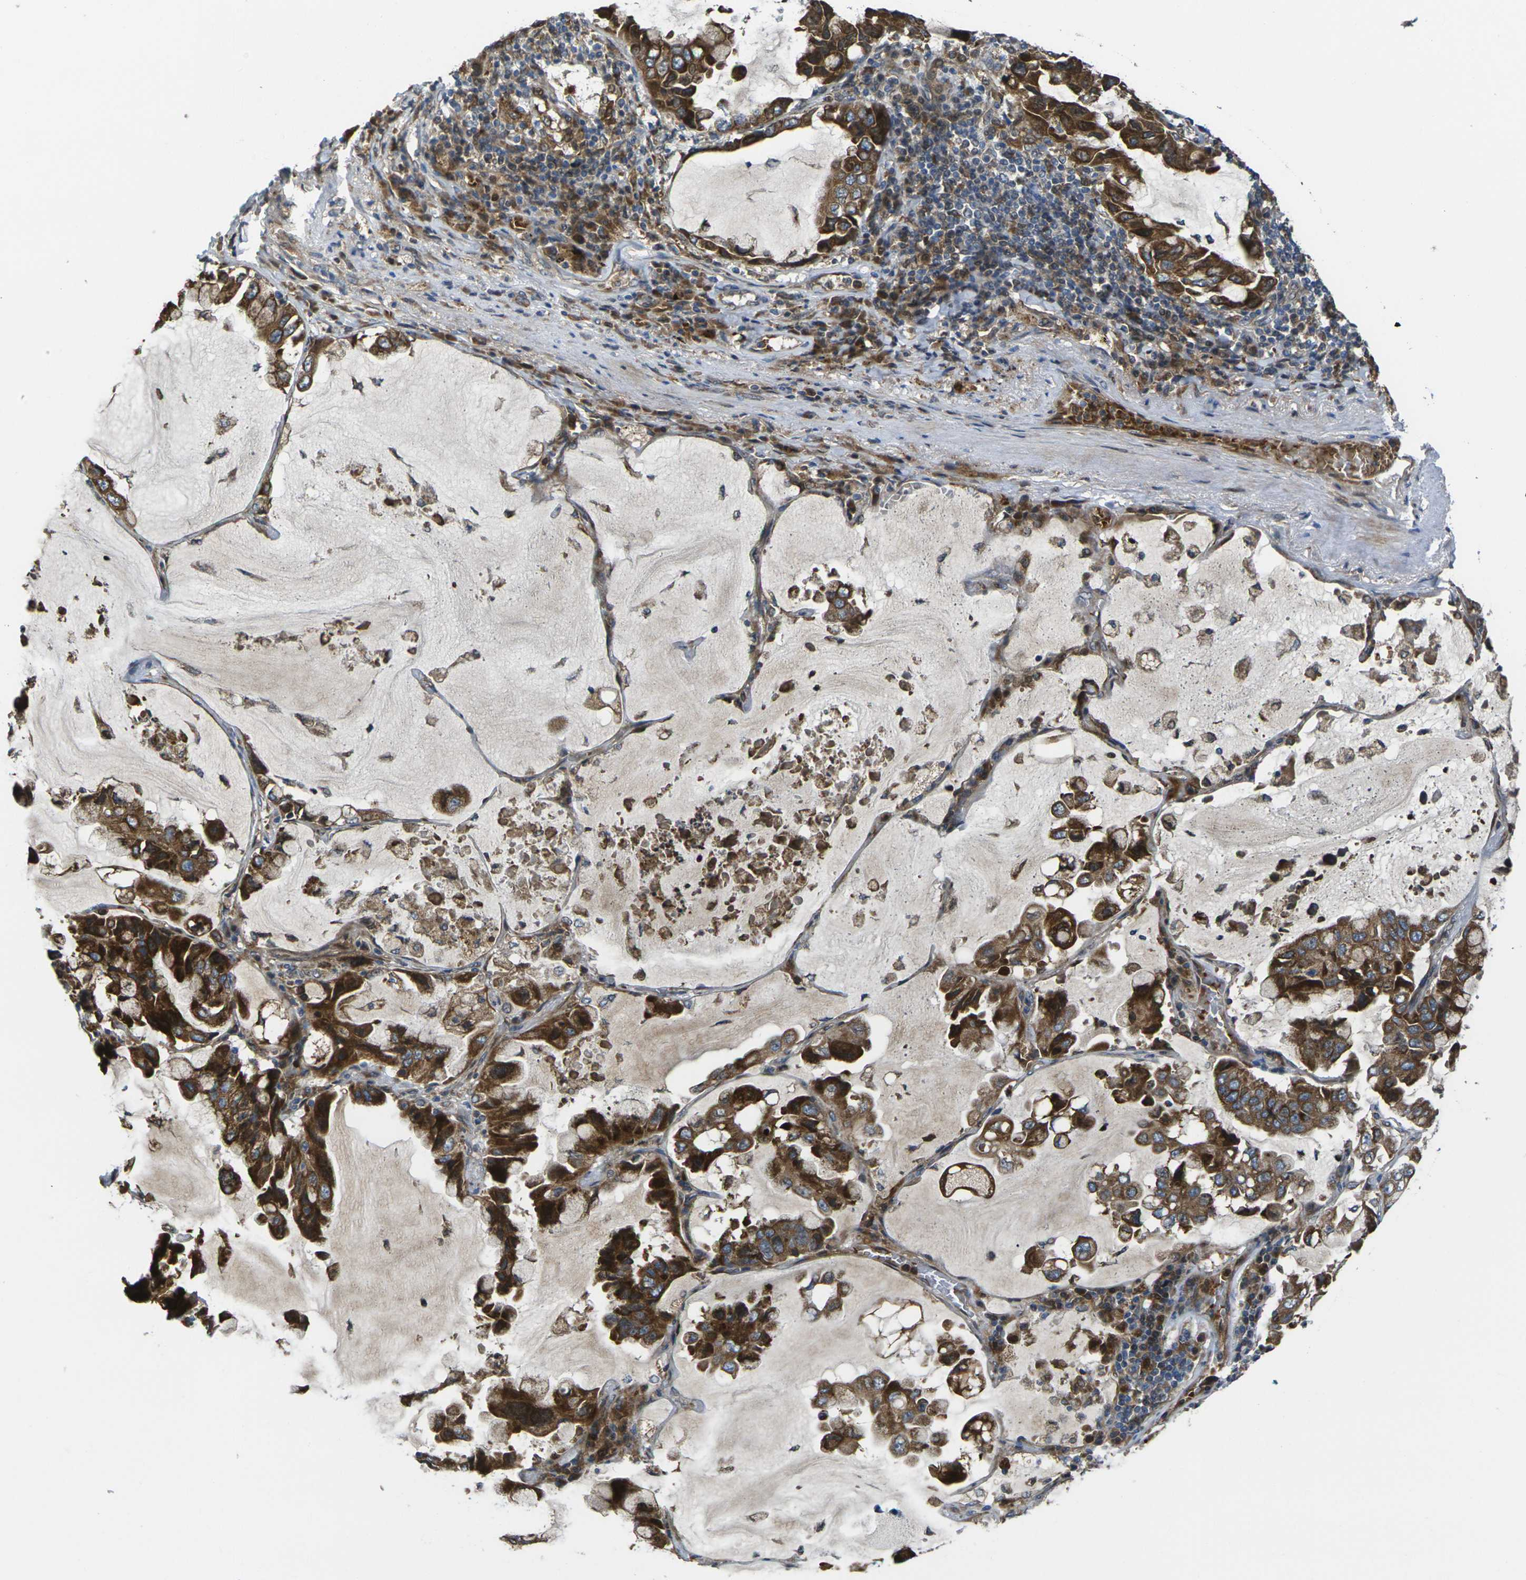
{"staining": {"intensity": "strong", "quantity": ">75%", "location": "cytoplasmic/membranous"}, "tissue": "lung cancer", "cell_type": "Tumor cells", "image_type": "cancer", "snomed": [{"axis": "morphology", "description": "Adenocarcinoma, NOS"}, {"axis": "topography", "description": "Lung"}], "caption": "IHC histopathology image of neoplastic tissue: lung cancer (adenocarcinoma) stained using IHC reveals high levels of strong protein expression localized specifically in the cytoplasmic/membranous of tumor cells, appearing as a cytoplasmic/membranous brown color.", "gene": "FZD1", "patient": {"sex": "male", "age": 64}}